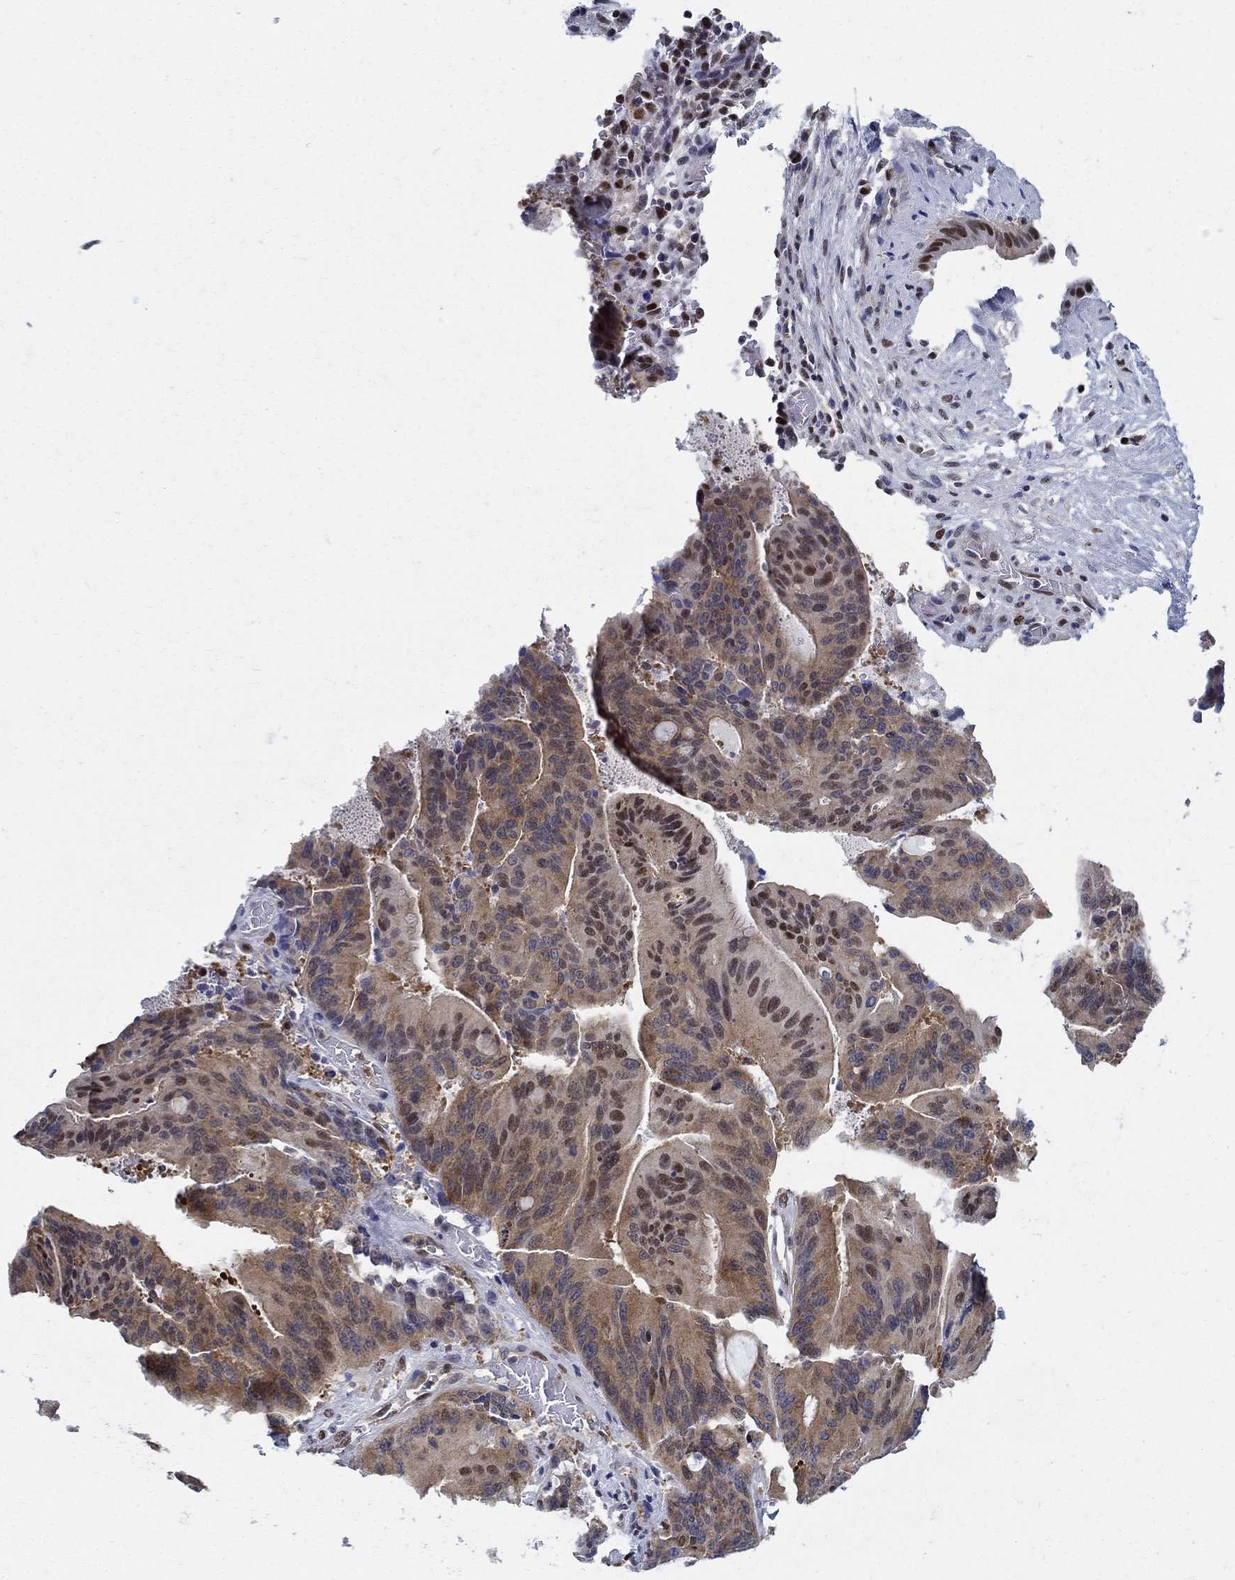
{"staining": {"intensity": "moderate", "quantity": "25%-75%", "location": "cytoplasmic/membranous,nuclear"}, "tissue": "liver cancer", "cell_type": "Tumor cells", "image_type": "cancer", "snomed": [{"axis": "morphology", "description": "Cholangiocarcinoma"}, {"axis": "topography", "description": "Liver"}], "caption": "Liver cholangiocarcinoma tissue displays moderate cytoplasmic/membranous and nuclear staining in about 25%-75% of tumor cells, visualized by immunohistochemistry.", "gene": "ZNF594", "patient": {"sex": "female", "age": 73}}